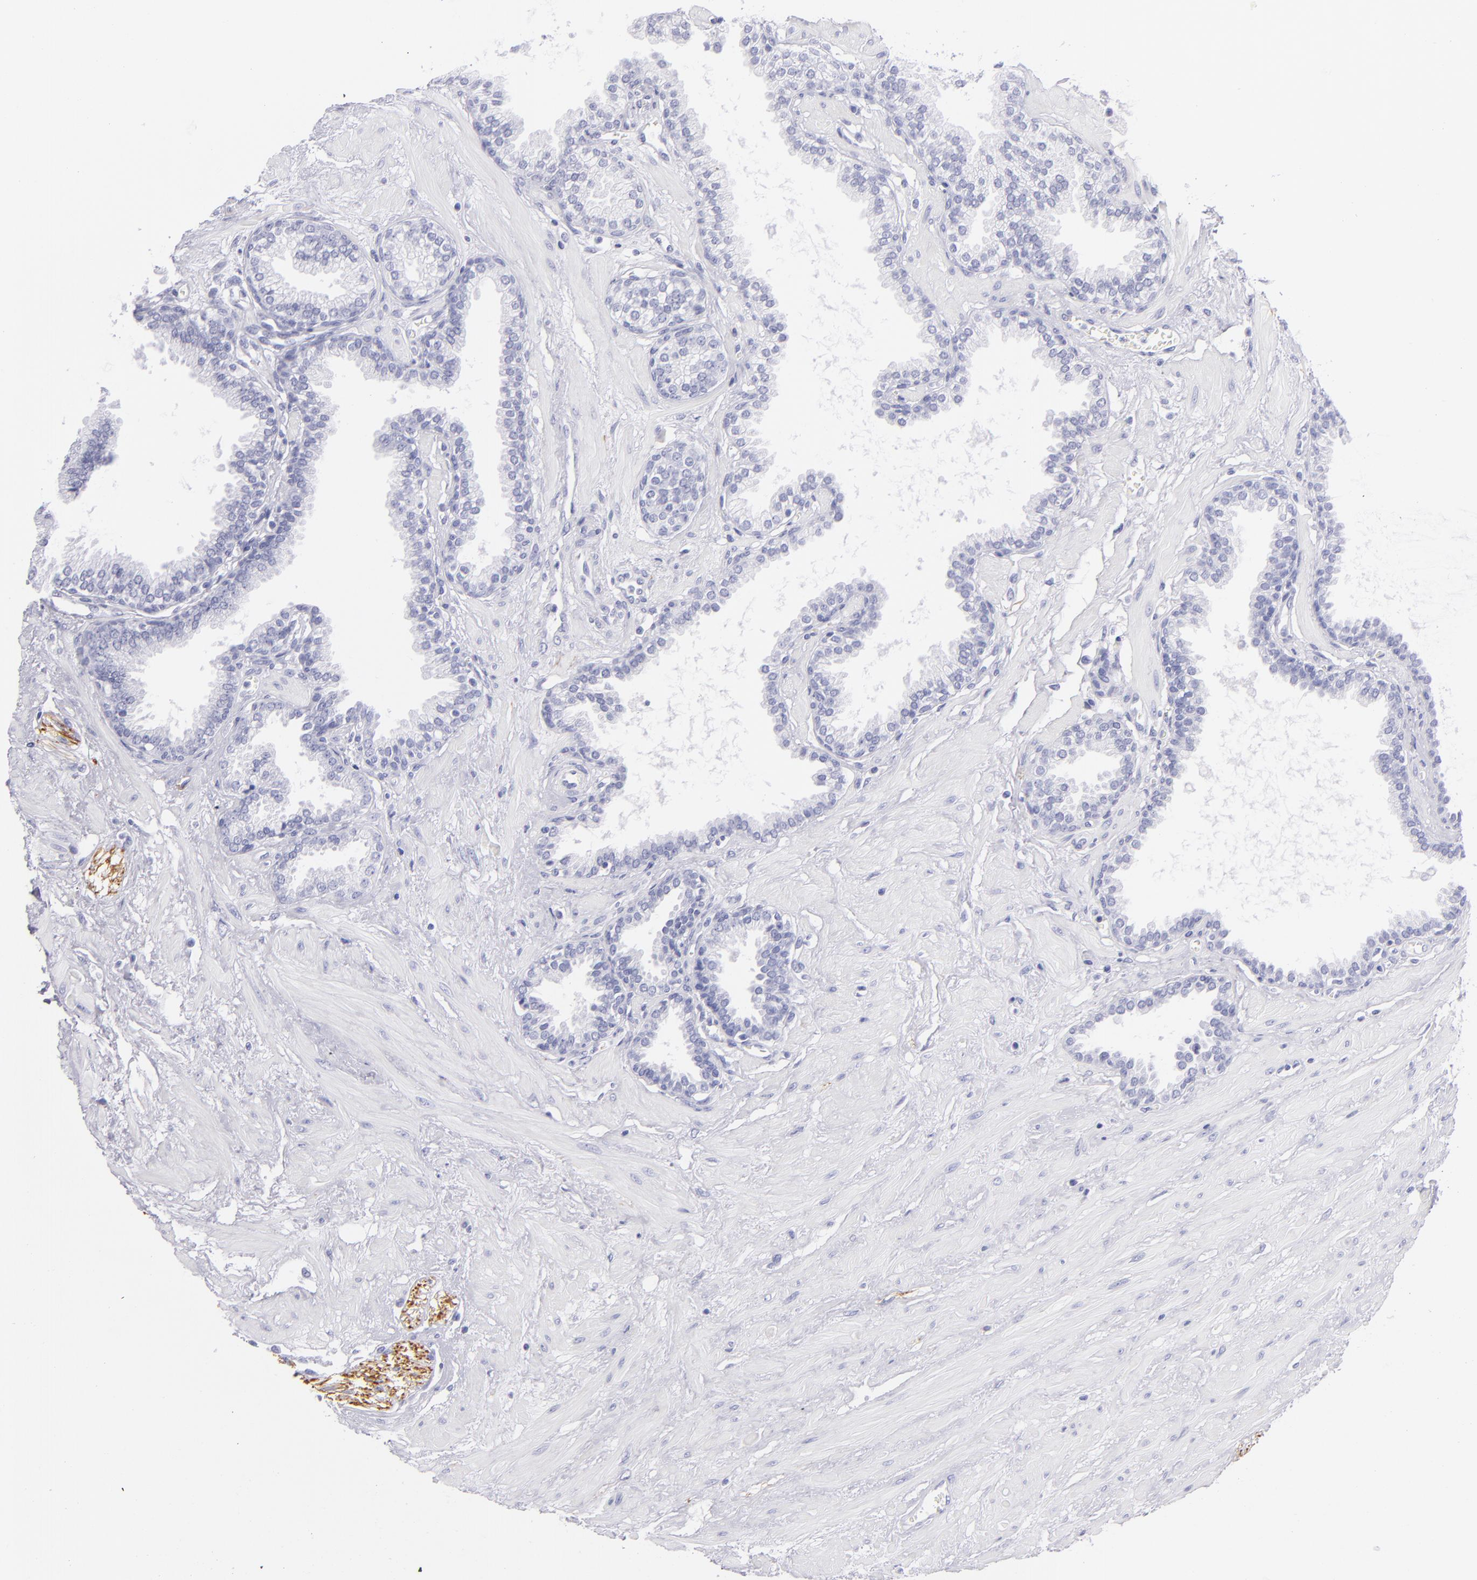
{"staining": {"intensity": "negative", "quantity": "none", "location": "none"}, "tissue": "prostate", "cell_type": "Glandular cells", "image_type": "normal", "snomed": [{"axis": "morphology", "description": "Normal tissue, NOS"}, {"axis": "topography", "description": "Prostate"}], "caption": "This histopathology image is of unremarkable prostate stained with immunohistochemistry to label a protein in brown with the nuclei are counter-stained blue. There is no expression in glandular cells.", "gene": "PRPH", "patient": {"sex": "male", "age": 64}}